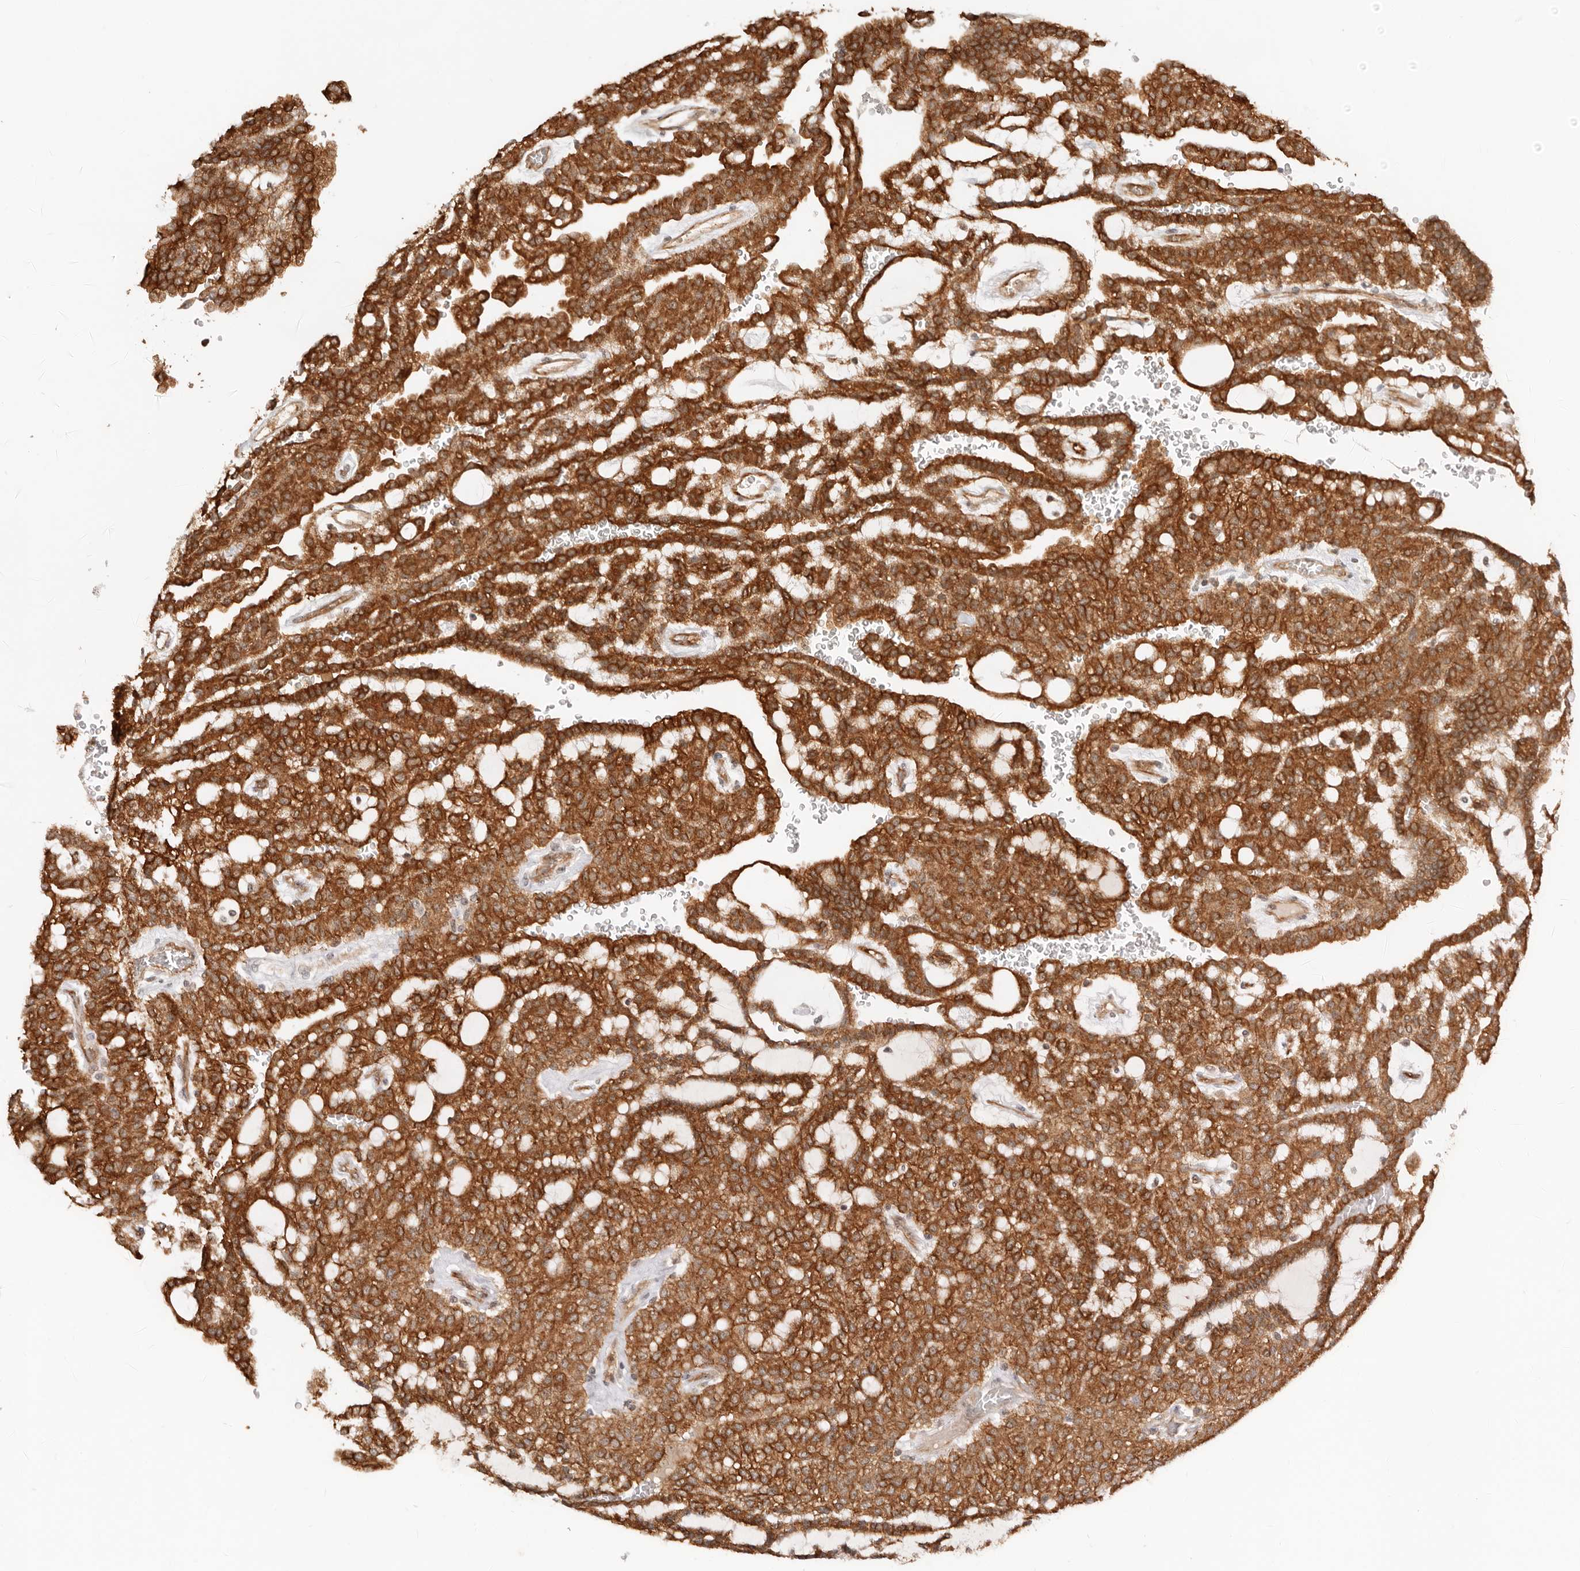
{"staining": {"intensity": "strong", "quantity": ">75%", "location": "cytoplasmic/membranous"}, "tissue": "renal cancer", "cell_type": "Tumor cells", "image_type": "cancer", "snomed": [{"axis": "morphology", "description": "Adenocarcinoma, NOS"}, {"axis": "topography", "description": "Kidney"}], "caption": "Immunohistochemistry (DAB (3,3'-diaminobenzidine)) staining of human renal adenocarcinoma exhibits strong cytoplasmic/membranous protein expression in approximately >75% of tumor cells. The staining was performed using DAB (3,3'-diaminobenzidine) to visualize the protein expression in brown, while the nuclei were stained in blue with hematoxylin (Magnification: 20x).", "gene": "HEXD", "patient": {"sex": "male", "age": 63}}